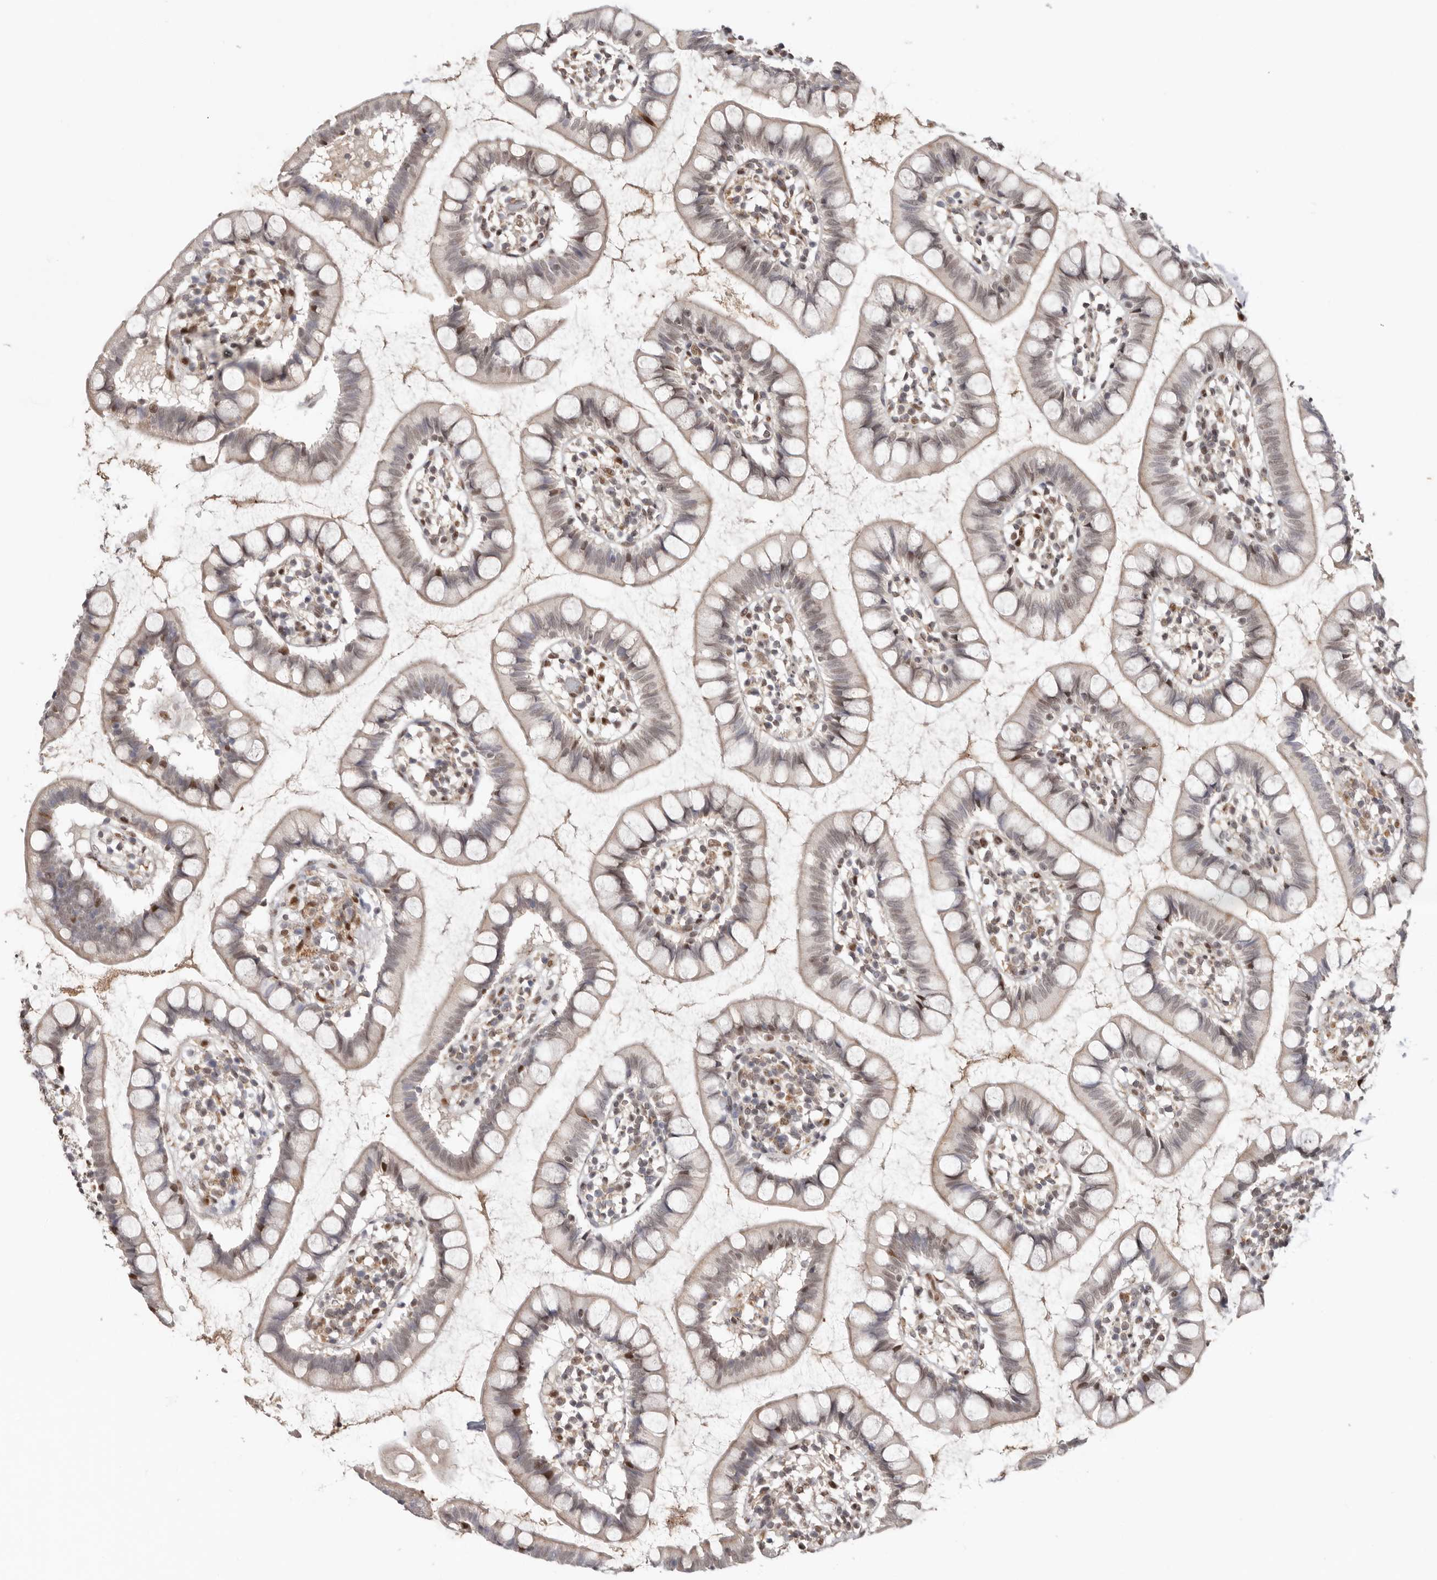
{"staining": {"intensity": "weak", "quantity": "<25%", "location": "cytoplasmic/membranous,nuclear"}, "tissue": "small intestine", "cell_type": "Glandular cells", "image_type": "normal", "snomed": [{"axis": "morphology", "description": "Normal tissue, NOS"}, {"axis": "topography", "description": "Small intestine"}], "caption": "The immunohistochemistry image has no significant positivity in glandular cells of small intestine.", "gene": "SMAD7", "patient": {"sex": "female", "age": 84}}